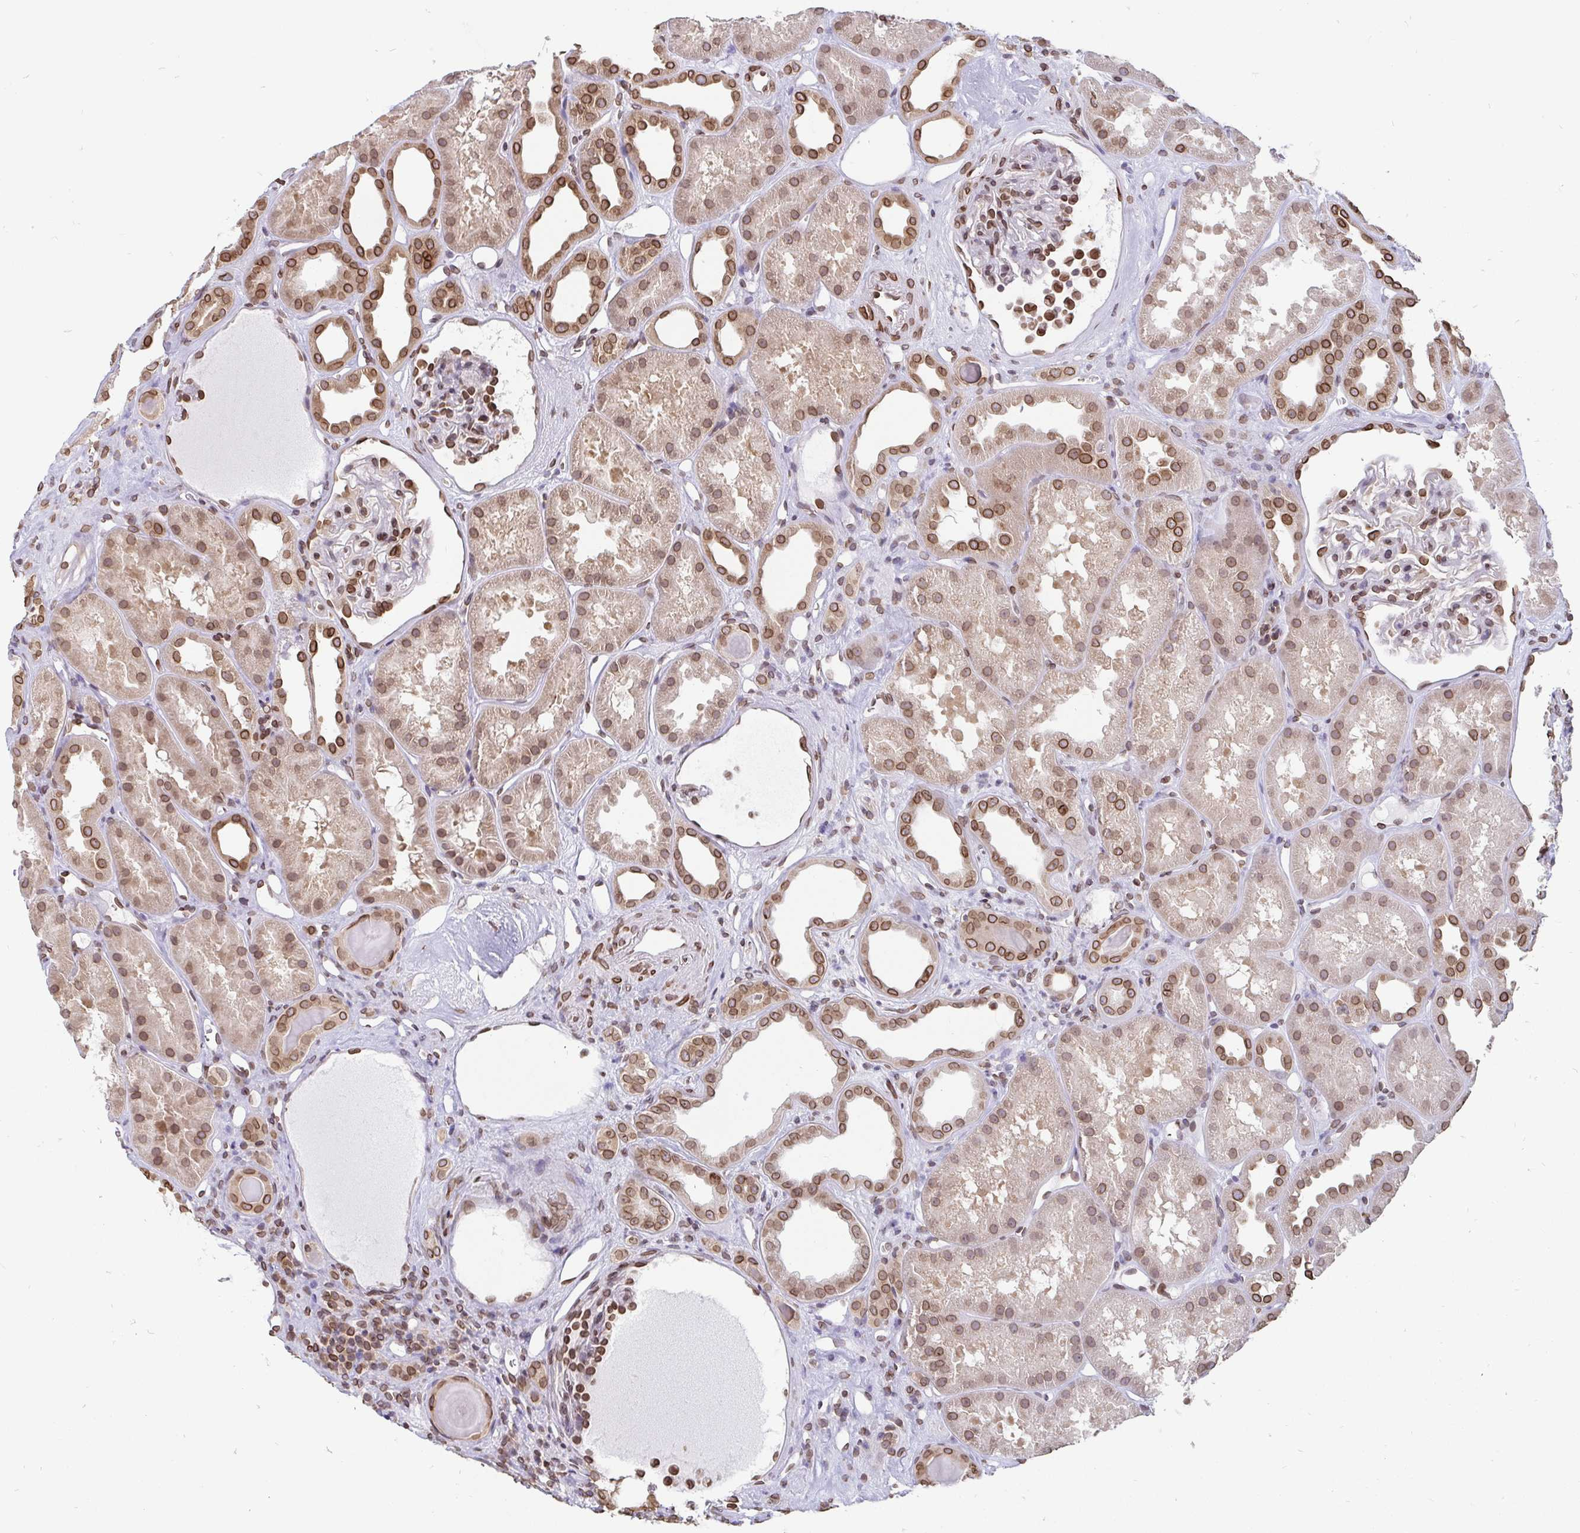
{"staining": {"intensity": "moderate", "quantity": "25%-75%", "location": "cytoplasmic/membranous,nuclear"}, "tissue": "kidney", "cell_type": "Cells in glomeruli", "image_type": "normal", "snomed": [{"axis": "morphology", "description": "Normal tissue, NOS"}, {"axis": "topography", "description": "Kidney"}], "caption": "Kidney was stained to show a protein in brown. There is medium levels of moderate cytoplasmic/membranous,nuclear positivity in approximately 25%-75% of cells in glomeruli.", "gene": "EMD", "patient": {"sex": "male", "age": 61}}